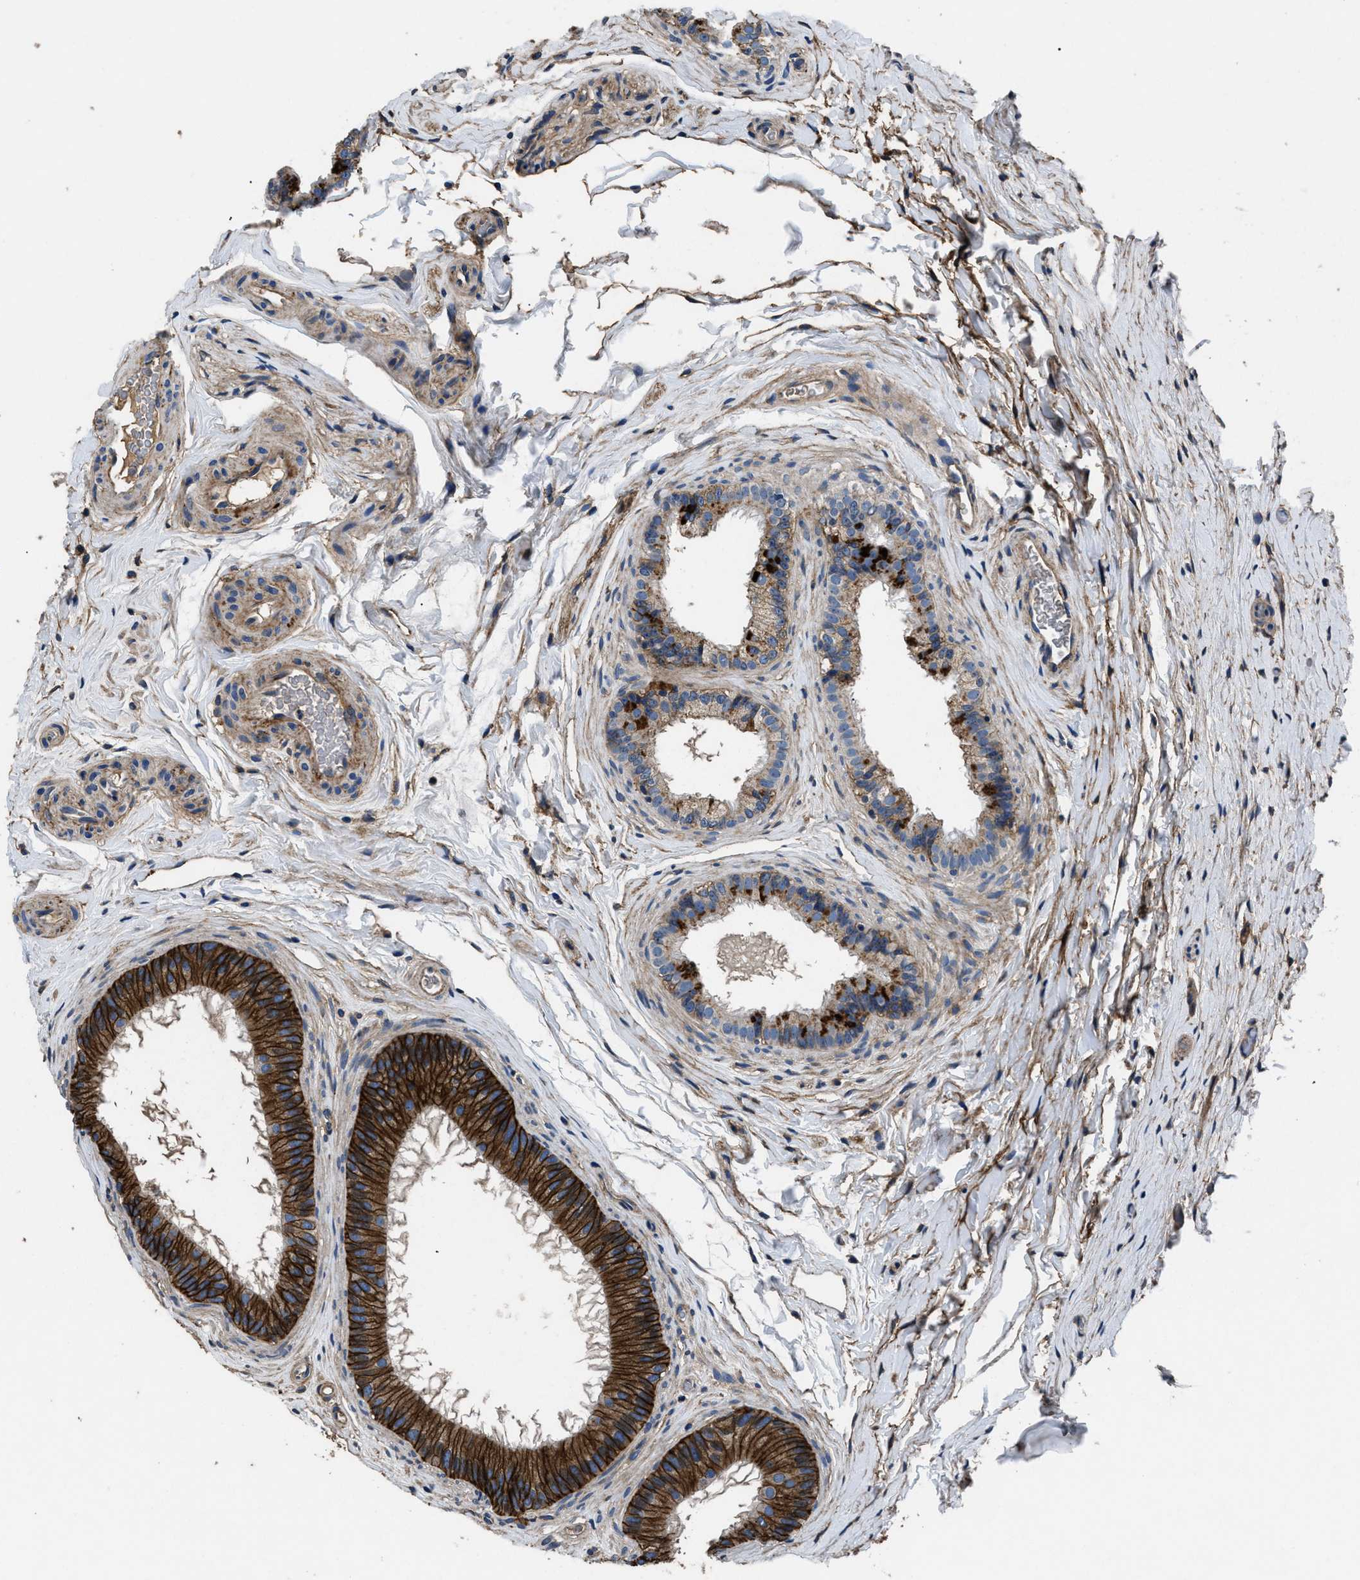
{"staining": {"intensity": "strong", "quantity": ">75%", "location": "cytoplasmic/membranous"}, "tissue": "epididymis", "cell_type": "Glandular cells", "image_type": "normal", "snomed": [{"axis": "morphology", "description": "Normal tissue, NOS"}, {"axis": "topography", "description": "Testis"}, {"axis": "topography", "description": "Epididymis"}], "caption": "Brown immunohistochemical staining in normal human epididymis shows strong cytoplasmic/membranous expression in approximately >75% of glandular cells.", "gene": "CD276", "patient": {"sex": "male", "age": 36}}